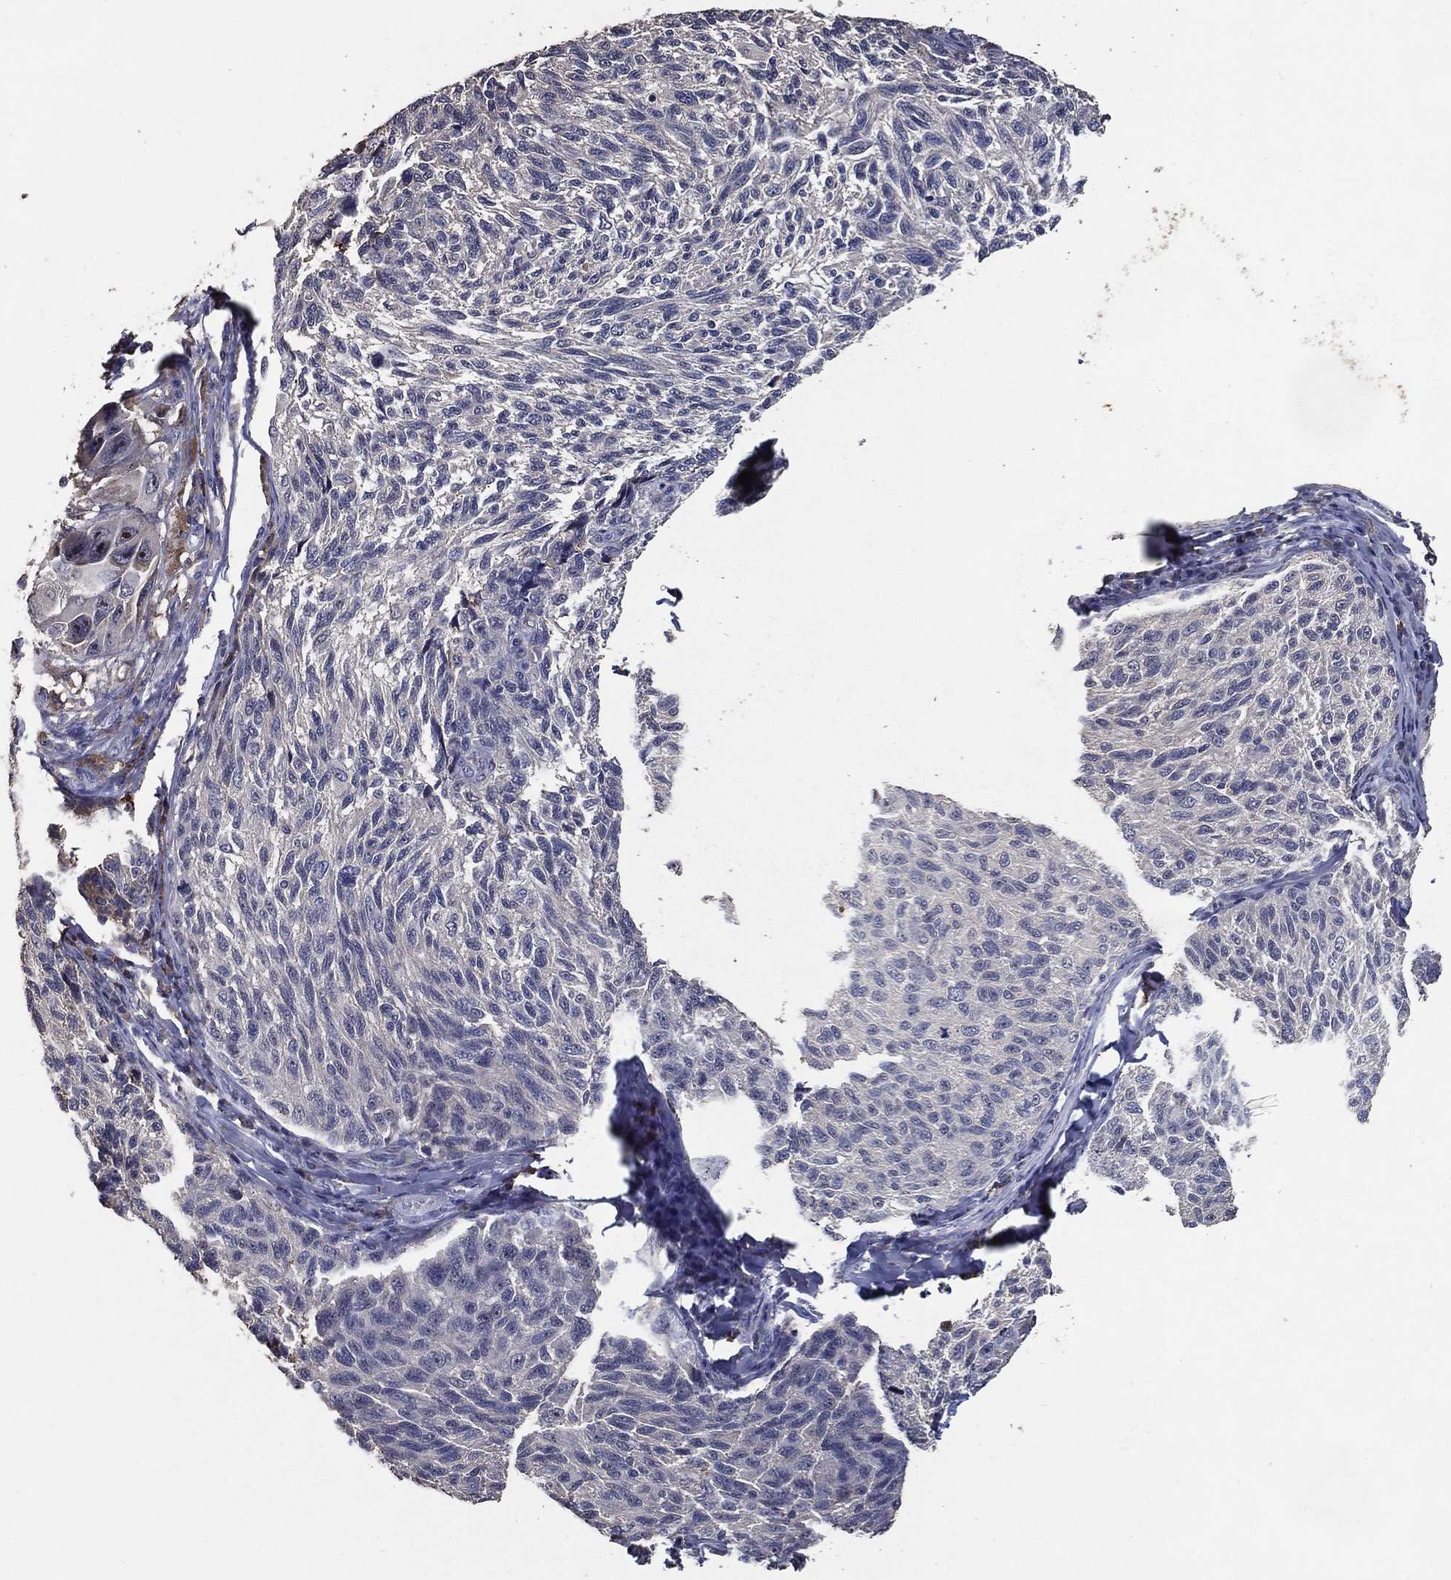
{"staining": {"intensity": "moderate", "quantity": "<25%", "location": "nuclear"}, "tissue": "melanoma", "cell_type": "Tumor cells", "image_type": "cancer", "snomed": [{"axis": "morphology", "description": "Malignant melanoma, NOS"}, {"axis": "topography", "description": "Skin"}], "caption": "Malignant melanoma tissue shows moderate nuclear expression in about <25% of tumor cells, visualized by immunohistochemistry. (DAB IHC, brown staining for protein, blue staining for nuclei).", "gene": "EFNA1", "patient": {"sex": "female", "age": 73}}